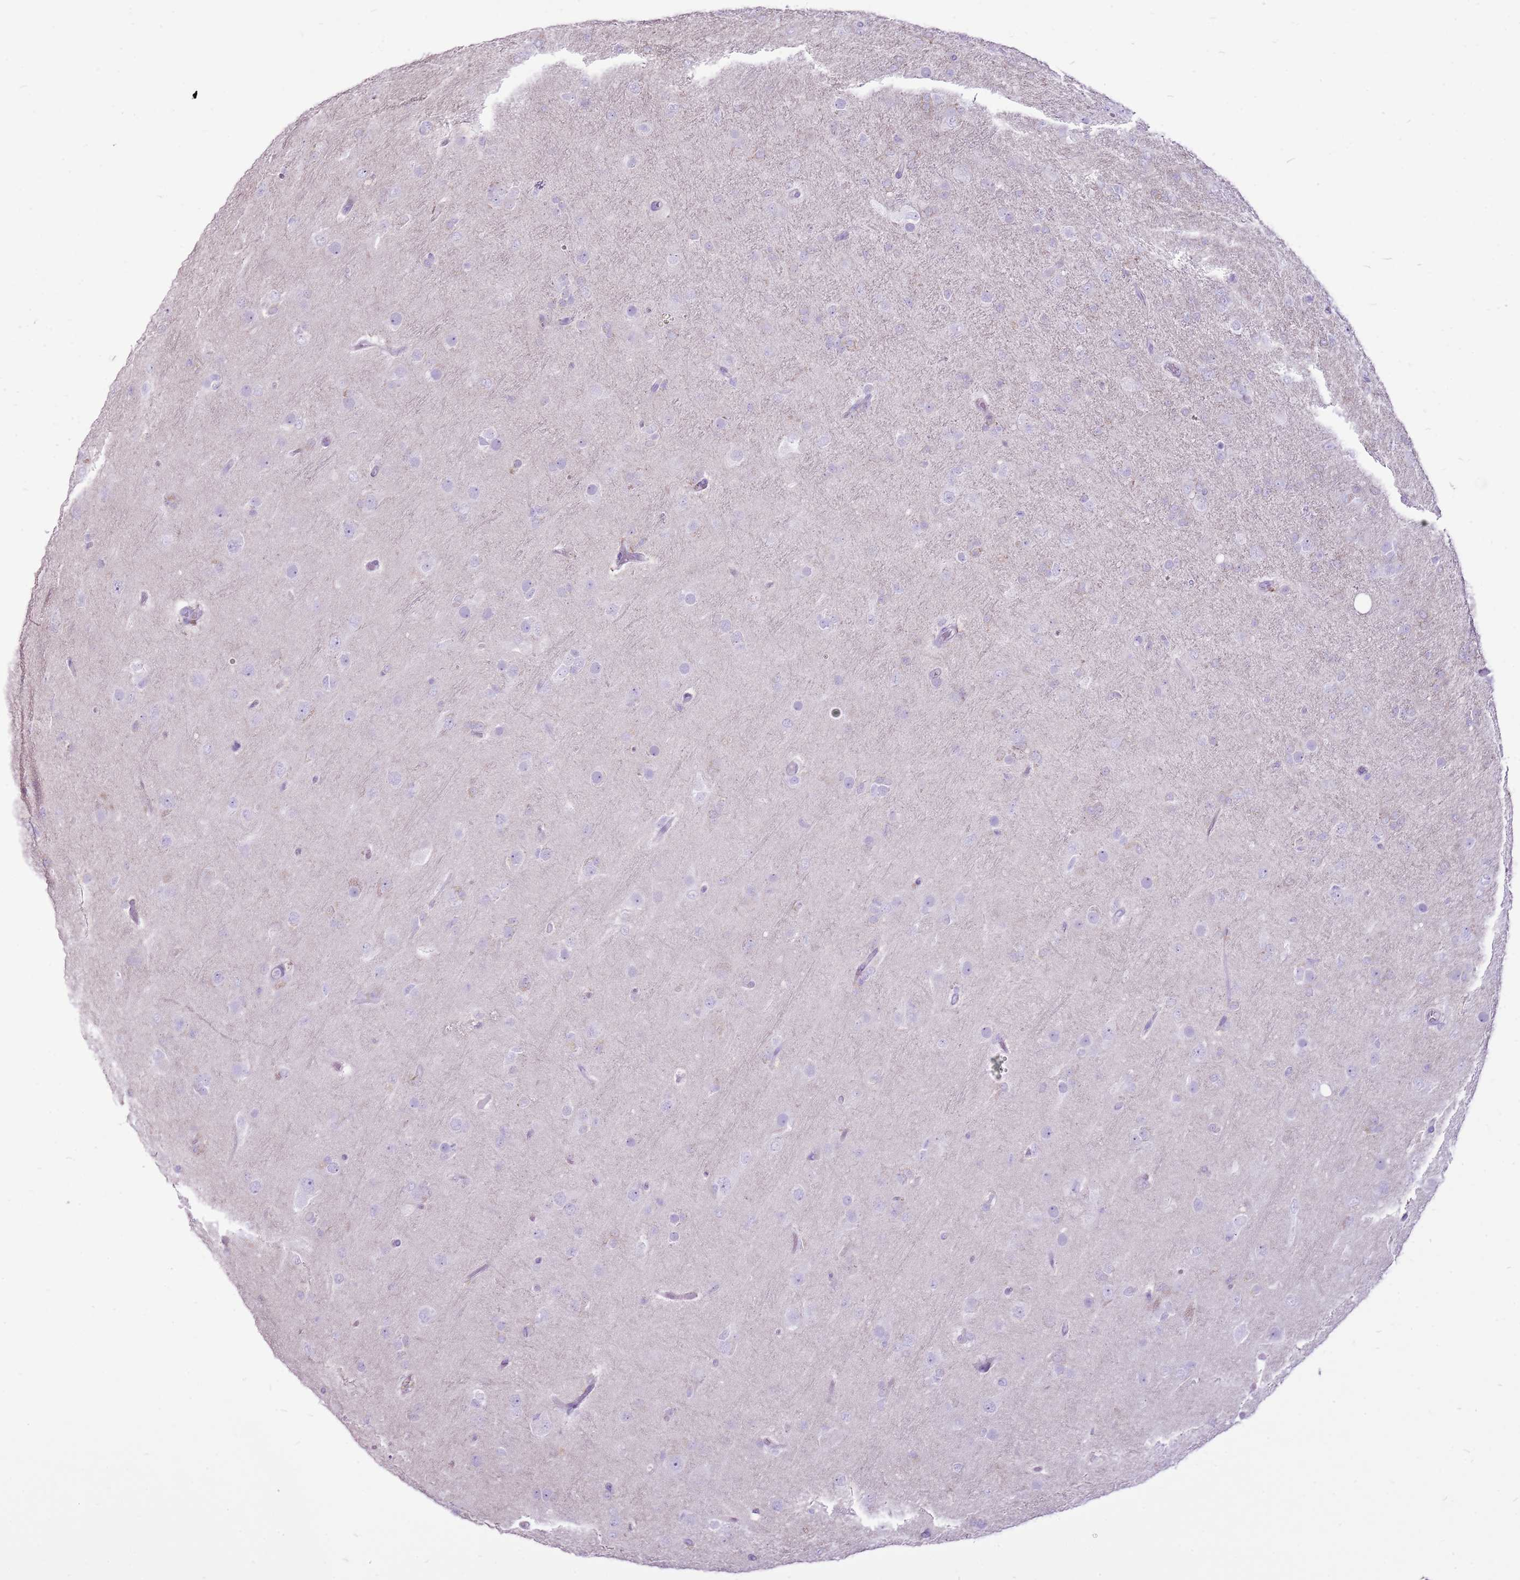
{"staining": {"intensity": "negative", "quantity": "none", "location": "none"}, "tissue": "glioma", "cell_type": "Tumor cells", "image_type": "cancer", "snomed": [{"axis": "morphology", "description": "Glioma, malignant, Low grade"}, {"axis": "topography", "description": "Brain"}], "caption": "Immunohistochemistry (IHC) histopathology image of neoplastic tissue: human malignant low-grade glioma stained with DAB (3,3'-diaminobenzidine) displays no significant protein staining in tumor cells.", "gene": "CNFN", "patient": {"sex": "male", "age": 65}}